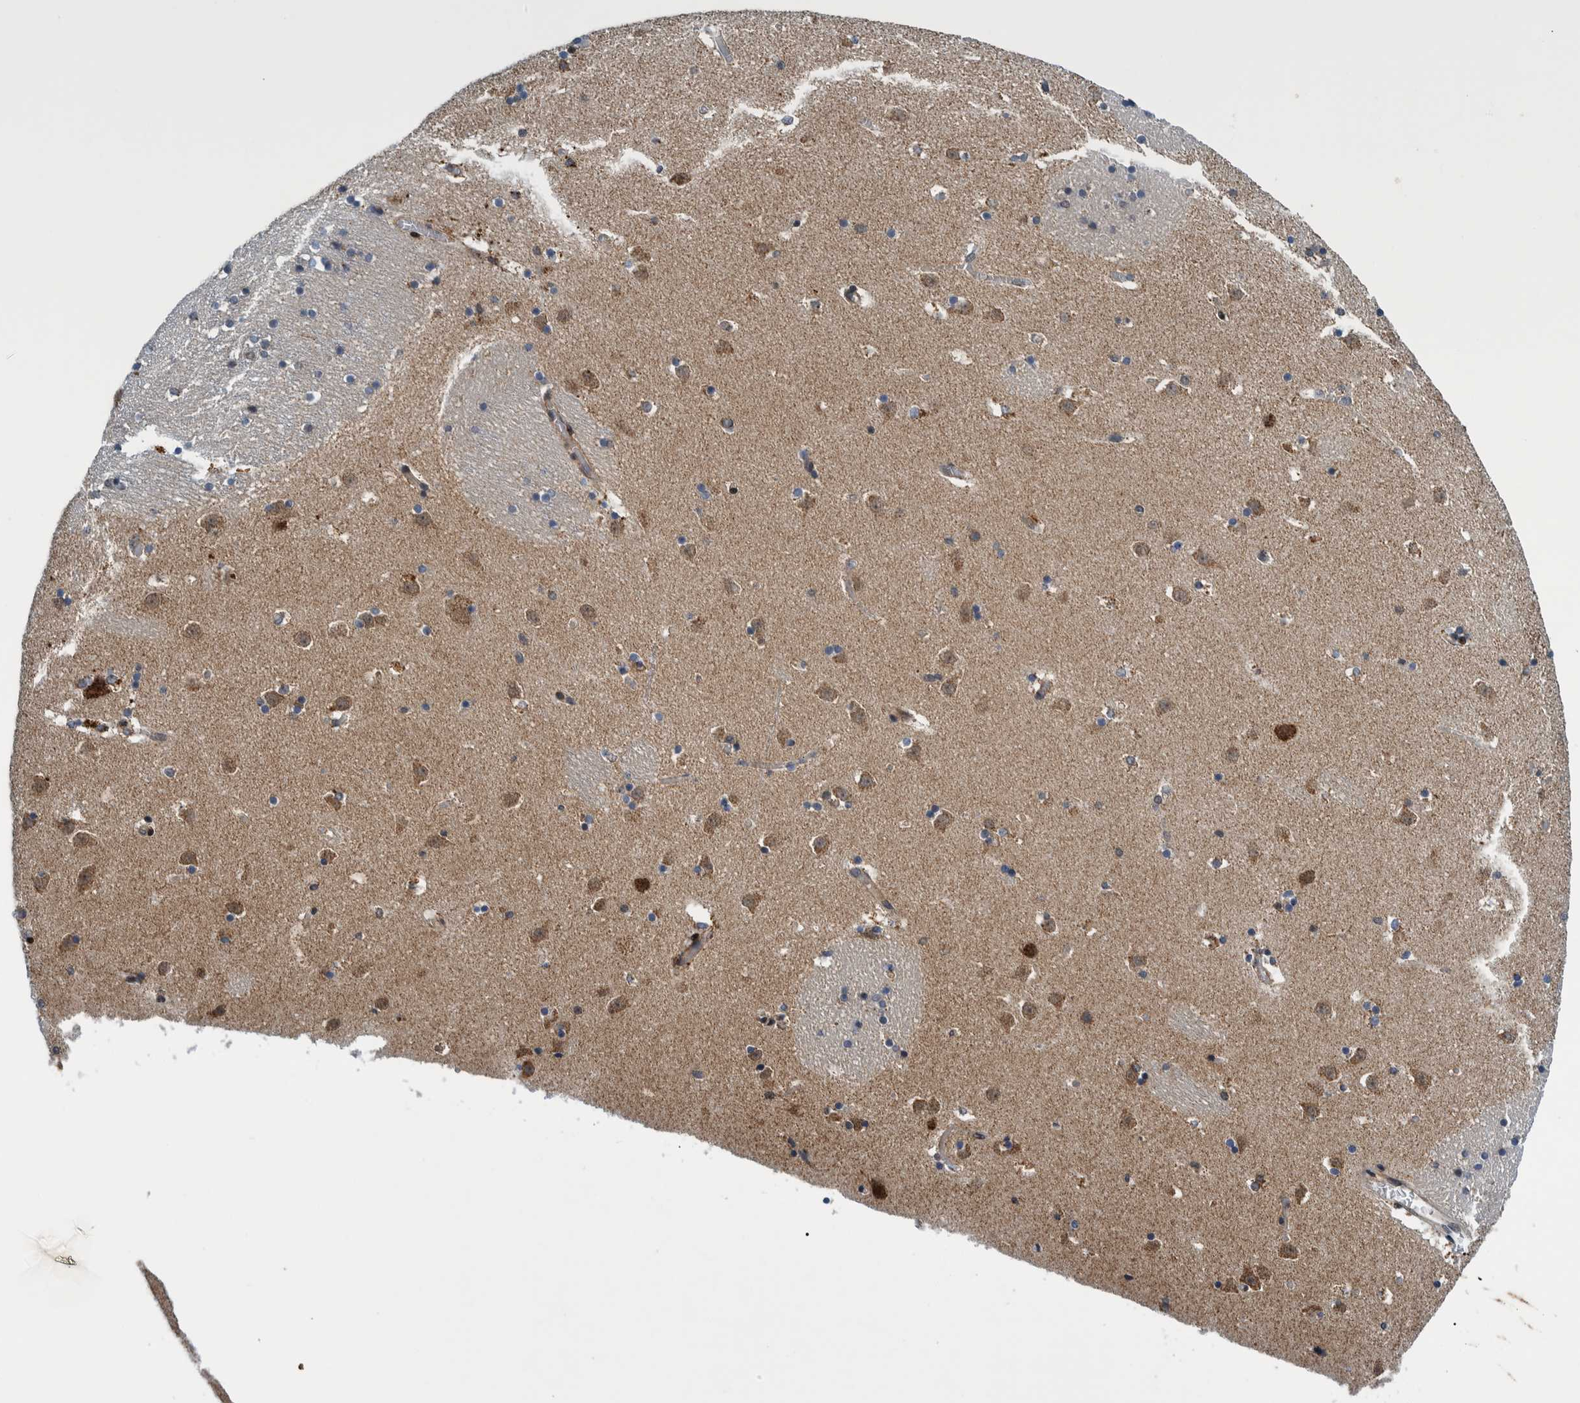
{"staining": {"intensity": "weak", "quantity": "25%-75%", "location": "cytoplasmic/membranous"}, "tissue": "caudate", "cell_type": "Glial cells", "image_type": "normal", "snomed": [{"axis": "morphology", "description": "Normal tissue, NOS"}, {"axis": "topography", "description": "Lateral ventricle wall"}], "caption": "IHC histopathology image of unremarkable caudate stained for a protein (brown), which displays low levels of weak cytoplasmic/membranous expression in approximately 25%-75% of glial cells.", "gene": "MRPS7", "patient": {"sex": "male", "age": 45}}